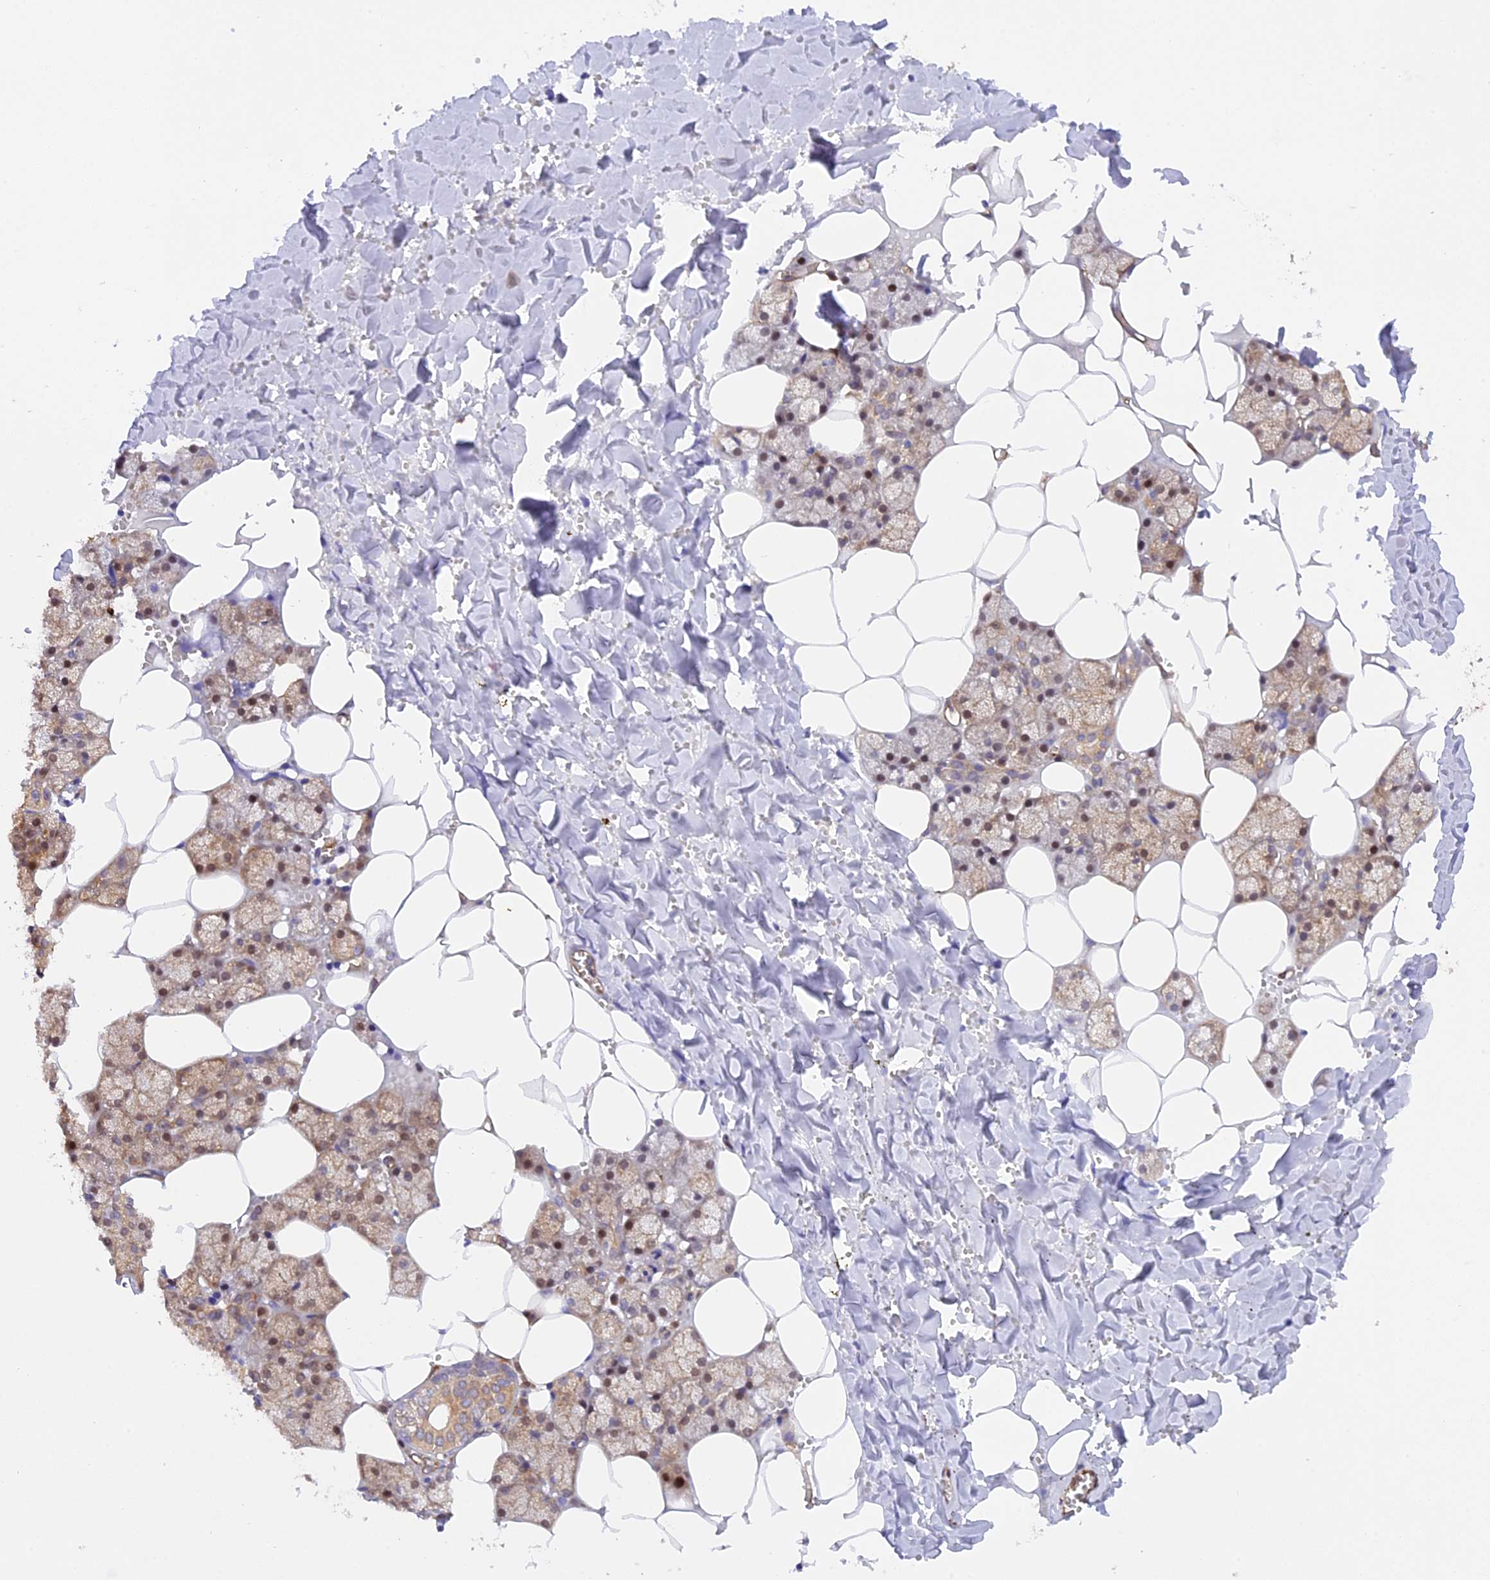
{"staining": {"intensity": "moderate", "quantity": ">75%", "location": "cytoplasmic/membranous,nuclear"}, "tissue": "salivary gland", "cell_type": "Glandular cells", "image_type": "normal", "snomed": [{"axis": "morphology", "description": "Normal tissue, NOS"}, {"axis": "topography", "description": "Salivary gland"}], "caption": "Moderate cytoplasmic/membranous,nuclear expression for a protein is seen in about >75% of glandular cells of benign salivary gland using immunohistochemistry (IHC).", "gene": "C5orf22", "patient": {"sex": "male", "age": 62}}